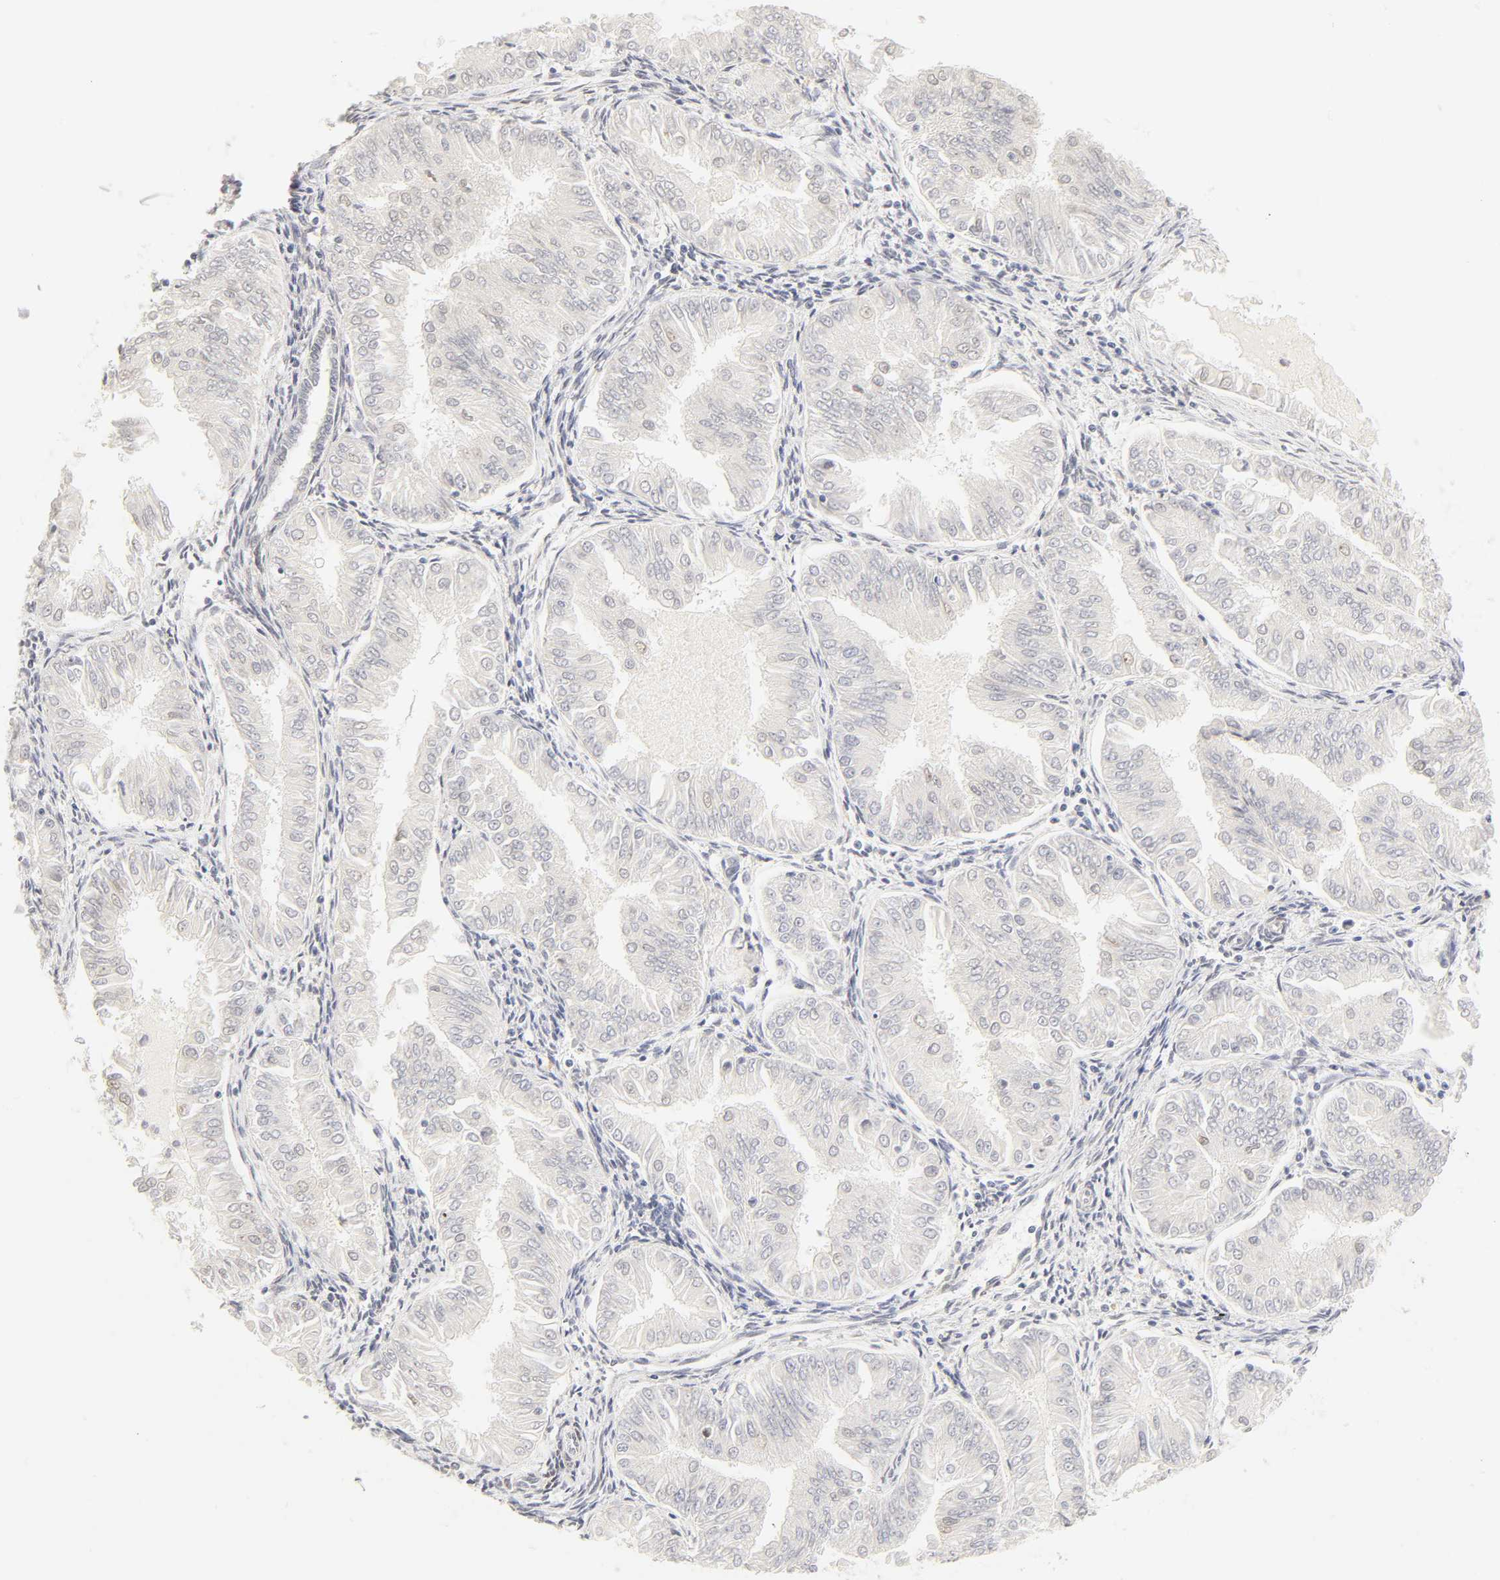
{"staining": {"intensity": "negative", "quantity": "none", "location": "none"}, "tissue": "endometrial cancer", "cell_type": "Tumor cells", "image_type": "cancer", "snomed": [{"axis": "morphology", "description": "Adenocarcinoma, NOS"}, {"axis": "topography", "description": "Endometrium"}], "caption": "A high-resolution image shows IHC staining of endometrial adenocarcinoma, which reveals no significant positivity in tumor cells.", "gene": "MNAT1", "patient": {"sex": "female", "age": 53}}